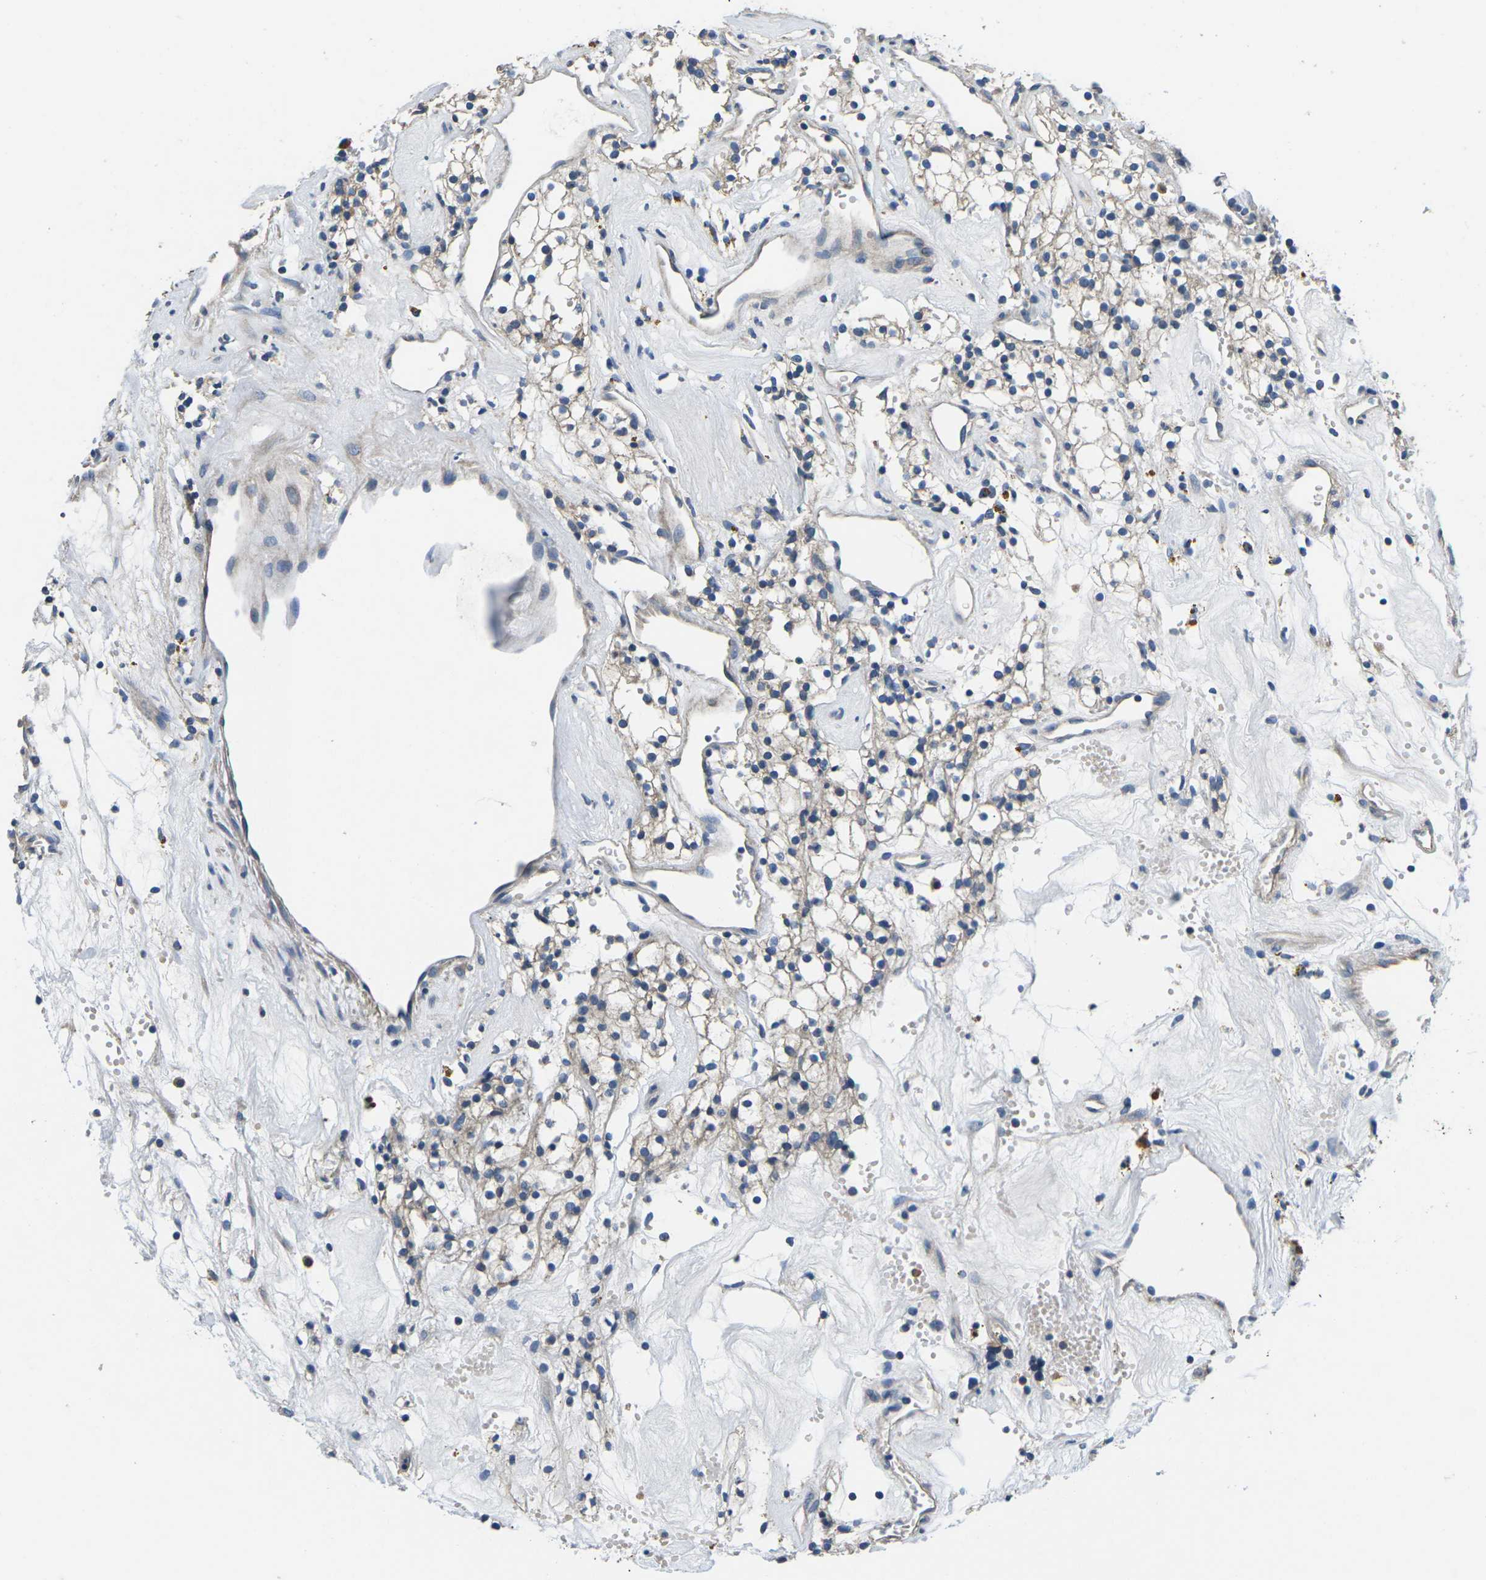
{"staining": {"intensity": "negative", "quantity": "none", "location": "none"}, "tissue": "renal cancer", "cell_type": "Tumor cells", "image_type": "cancer", "snomed": [{"axis": "morphology", "description": "Adenocarcinoma, NOS"}, {"axis": "topography", "description": "Kidney"}], "caption": "Tumor cells show no significant protein expression in renal cancer (adenocarcinoma).", "gene": "PDCD6IP", "patient": {"sex": "male", "age": 59}}